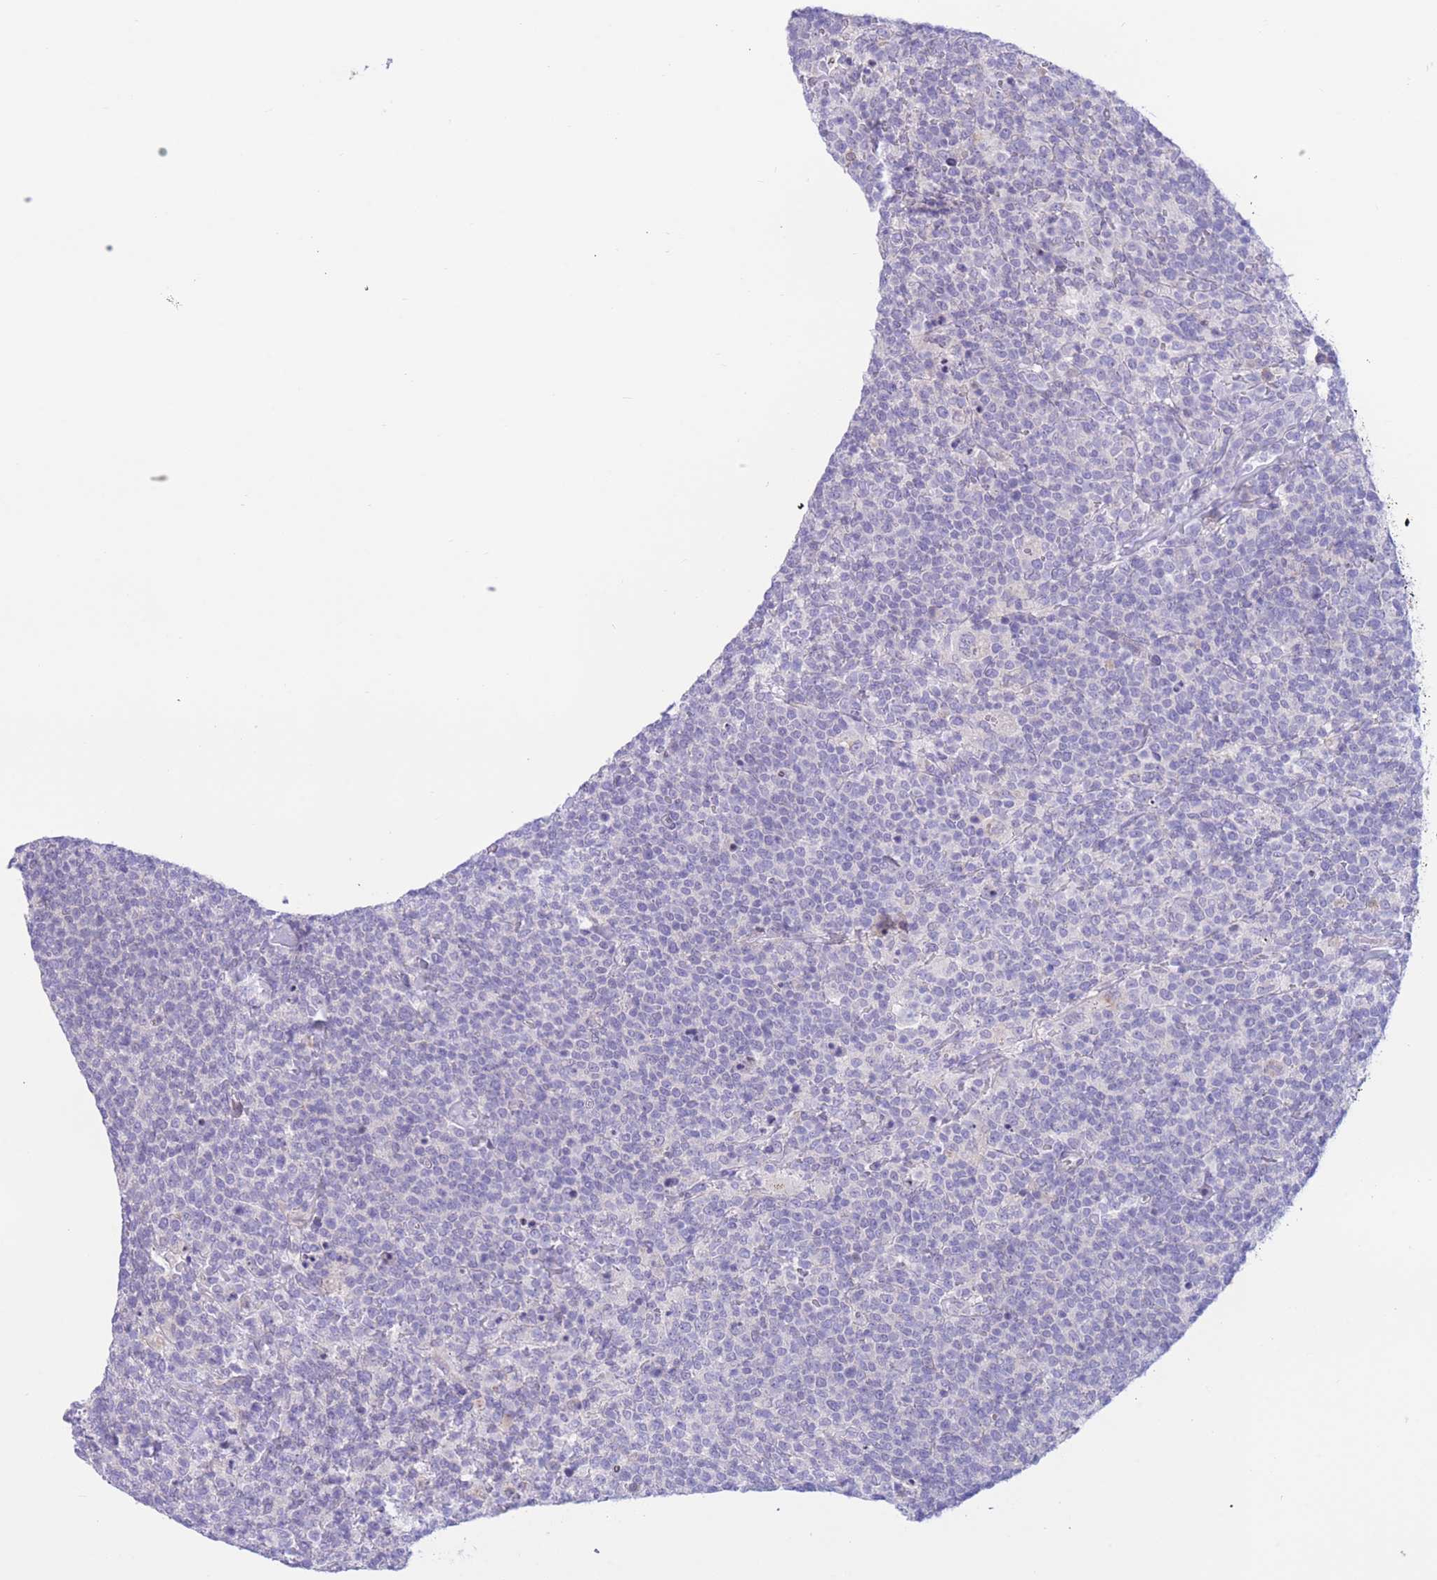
{"staining": {"intensity": "negative", "quantity": "none", "location": "none"}, "tissue": "lymphoma", "cell_type": "Tumor cells", "image_type": "cancer", "snomed": [{"axis": "morphology", "description": "Malignant lymphoma, non-Hodgkin's type, High grade"}, {"axis": "topography", "description": "Lymph node"}], "caption": "Immunohistochemistry of human high-grade malignant lymphoma, non-Hodgkin's type shows no staining in tumor cells.", "gene": "RPL39L", "patient": {"sex": "male", "age": 61}}